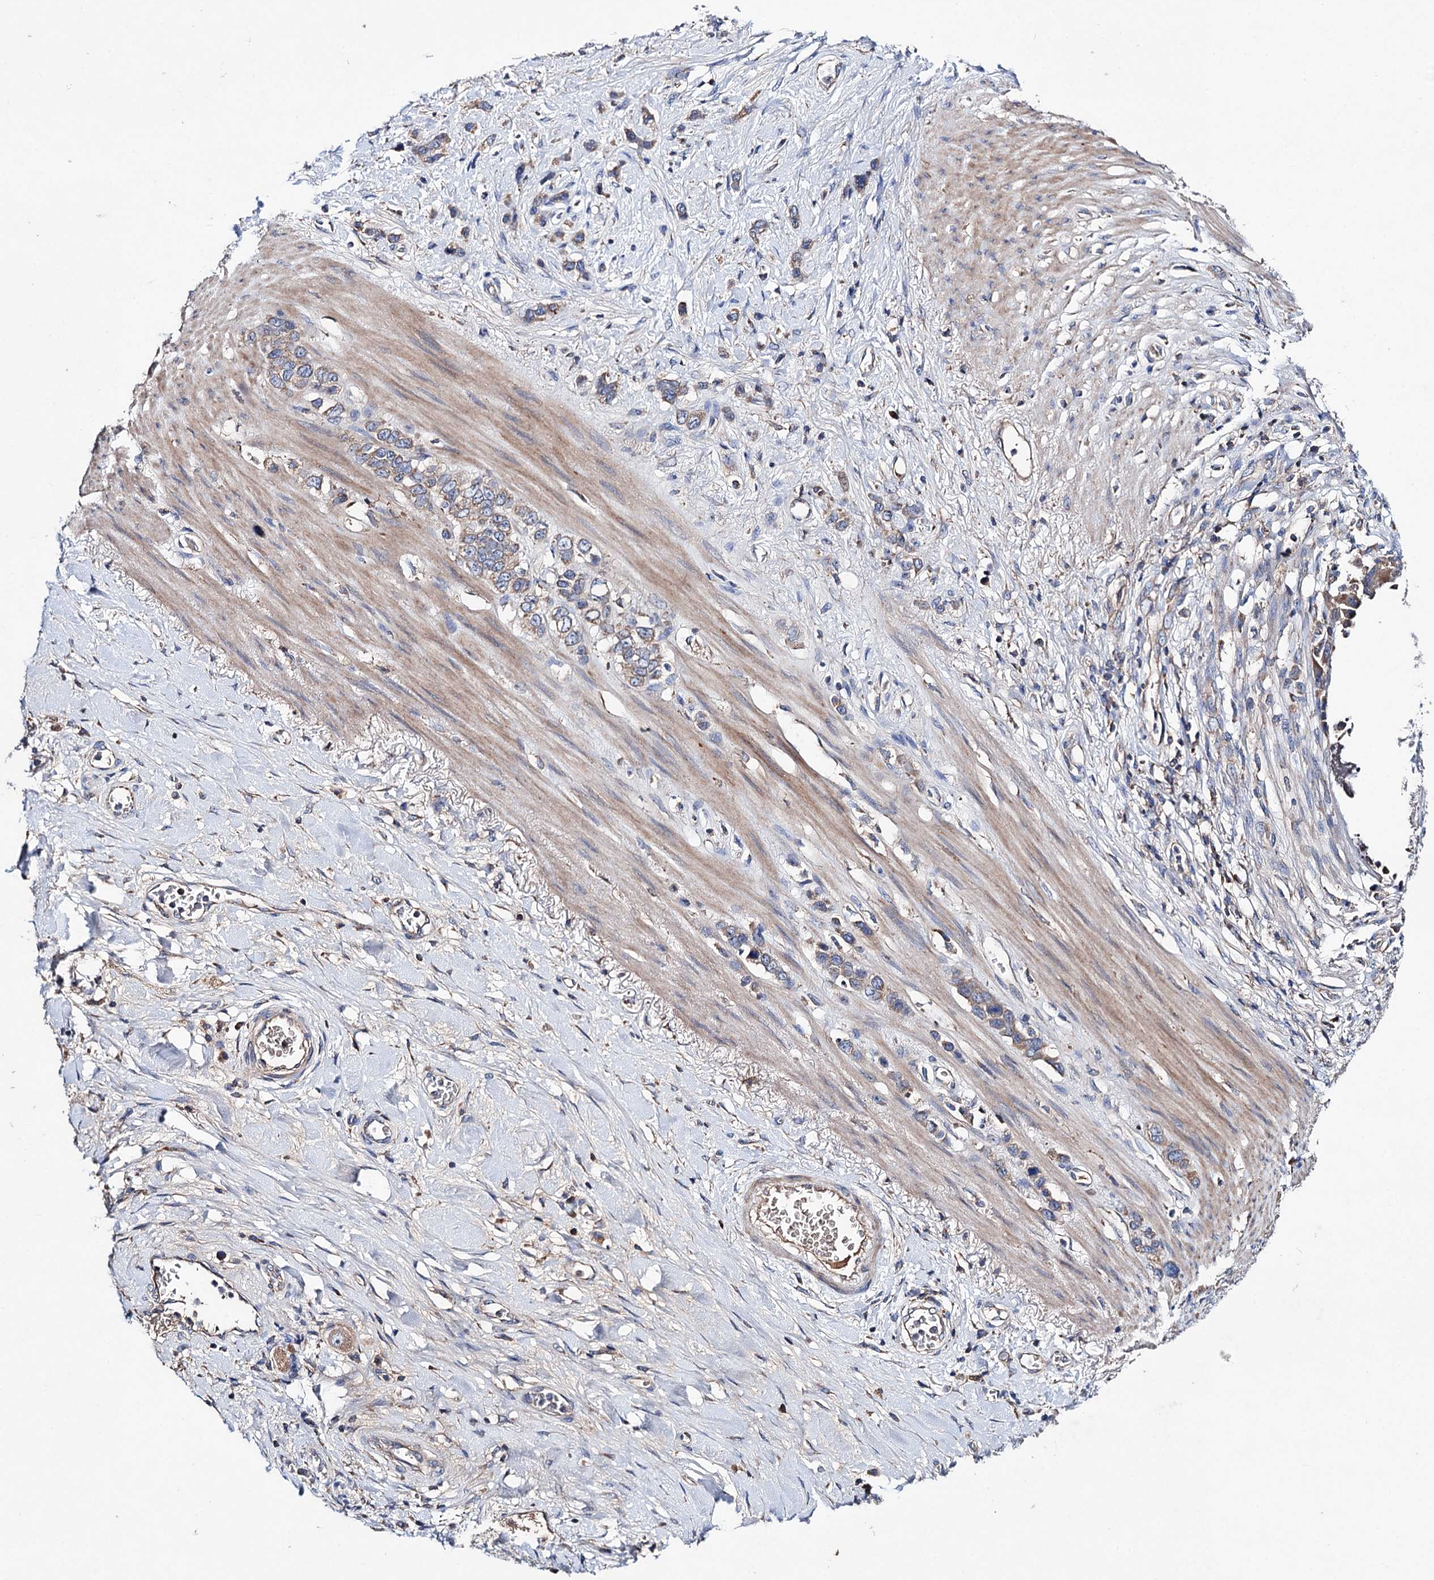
{"staining": {"intensity": "weak", "quantity": "25%-75%", "location": "cytoplasmic/membranous"}, "tissue": "stomach cancer", "cell_type": "Tumor cells", "image_type": "cancer", "snomed": [{"axis": "morphology", "description": "Adenocarcinoma, NOS"}, {"axis": "morphology", "description": "Adenocarcinoma, High grade"}, {"axis": "topography", "description": "Stomach, upper"}, {"axis": "topography", "description": "Stomach, lower"}], "caption": "A high-resolution histopathology image shows immunohistochemistry staining of adenocarcinoma (stomach), which shows weak cytoplasmic/membranous staining in about 25%-75% of tumor cells.", "gene": "CLPB", "patient": {"sex": "female", "age": 65}}